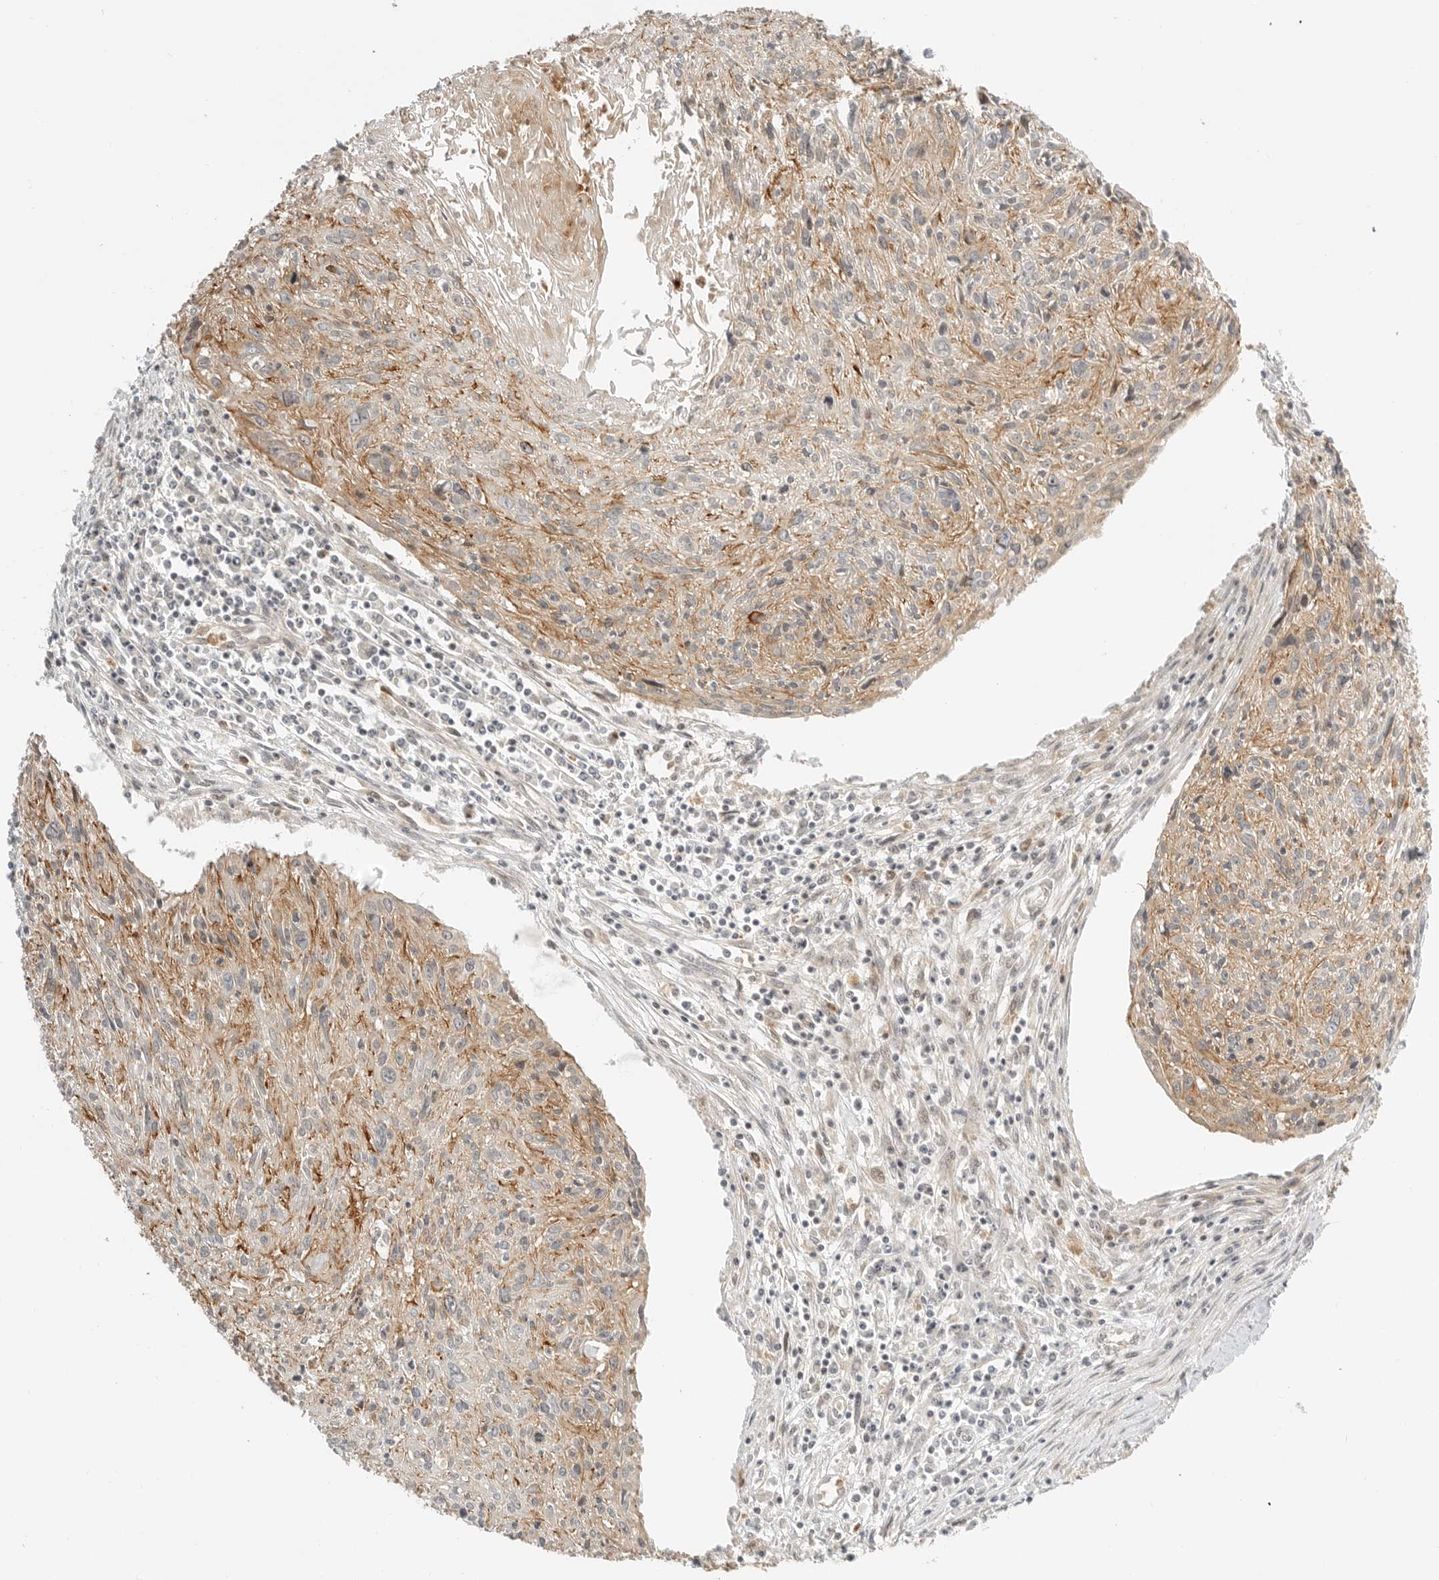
{"staining": {"intensity": "weak", "quantity": "25%-75%", "location": "cytoplasmic/membranous"}, "tissue": "cervical cancer", "cell_type": "Tumor cells", "image_type": "cancer", "snomed": [{"axis": "morphology", "description": "Squamous cell carcinoma, NOS"}, {"axis": "topography", "description": "Cervix"}], "caption": "Weak cytoplasmic/membranous expression for a protein is appreciated in approximately 25%-75% of tumor cells of cervical cancer using immunohistochemistry (IHC).", "gene": "DSCC1", "patient": {"sex": "female", "age": 51}}